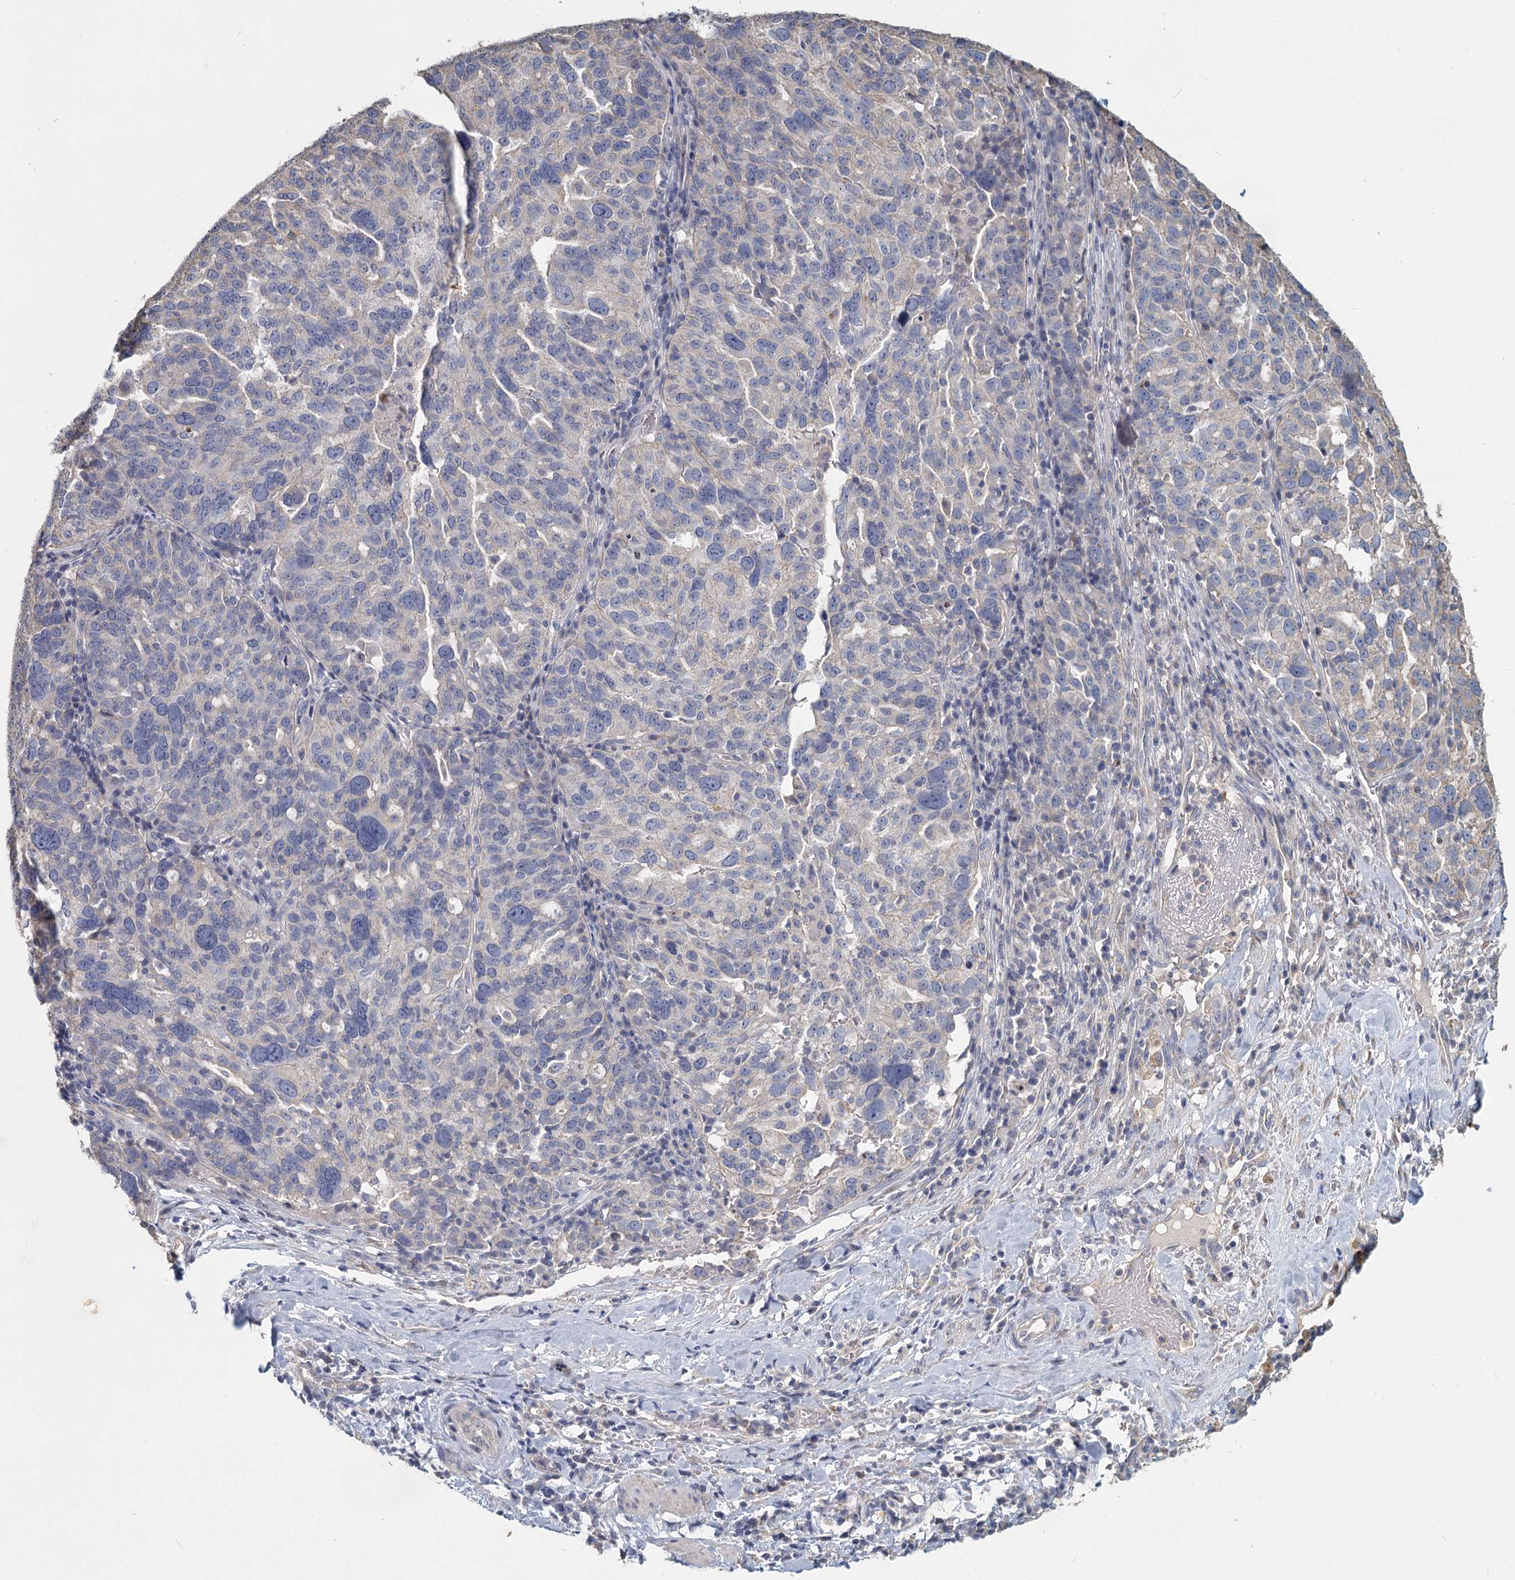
{"staining": {"intensity": "negative", "quantity": "none", "location": "none"}, "tissue": "ovarian cancer", "cell_type": "Tumor cells", "image_type": "cancer", "snomed": [{"axis": "morphology", "description": "Cystadenocarcinoma, serous, NOS"}, {"axis": "topography", "description": "Ovary"}], "caption": "Immunohistochemistry (IHC) histopathology image of ovarian serous cystadenocarcinoma stained for a protein (brown), which shows no staining in tumor cells.", "gene": "HES2", "patient": {"sex": "female", "age": 59}}